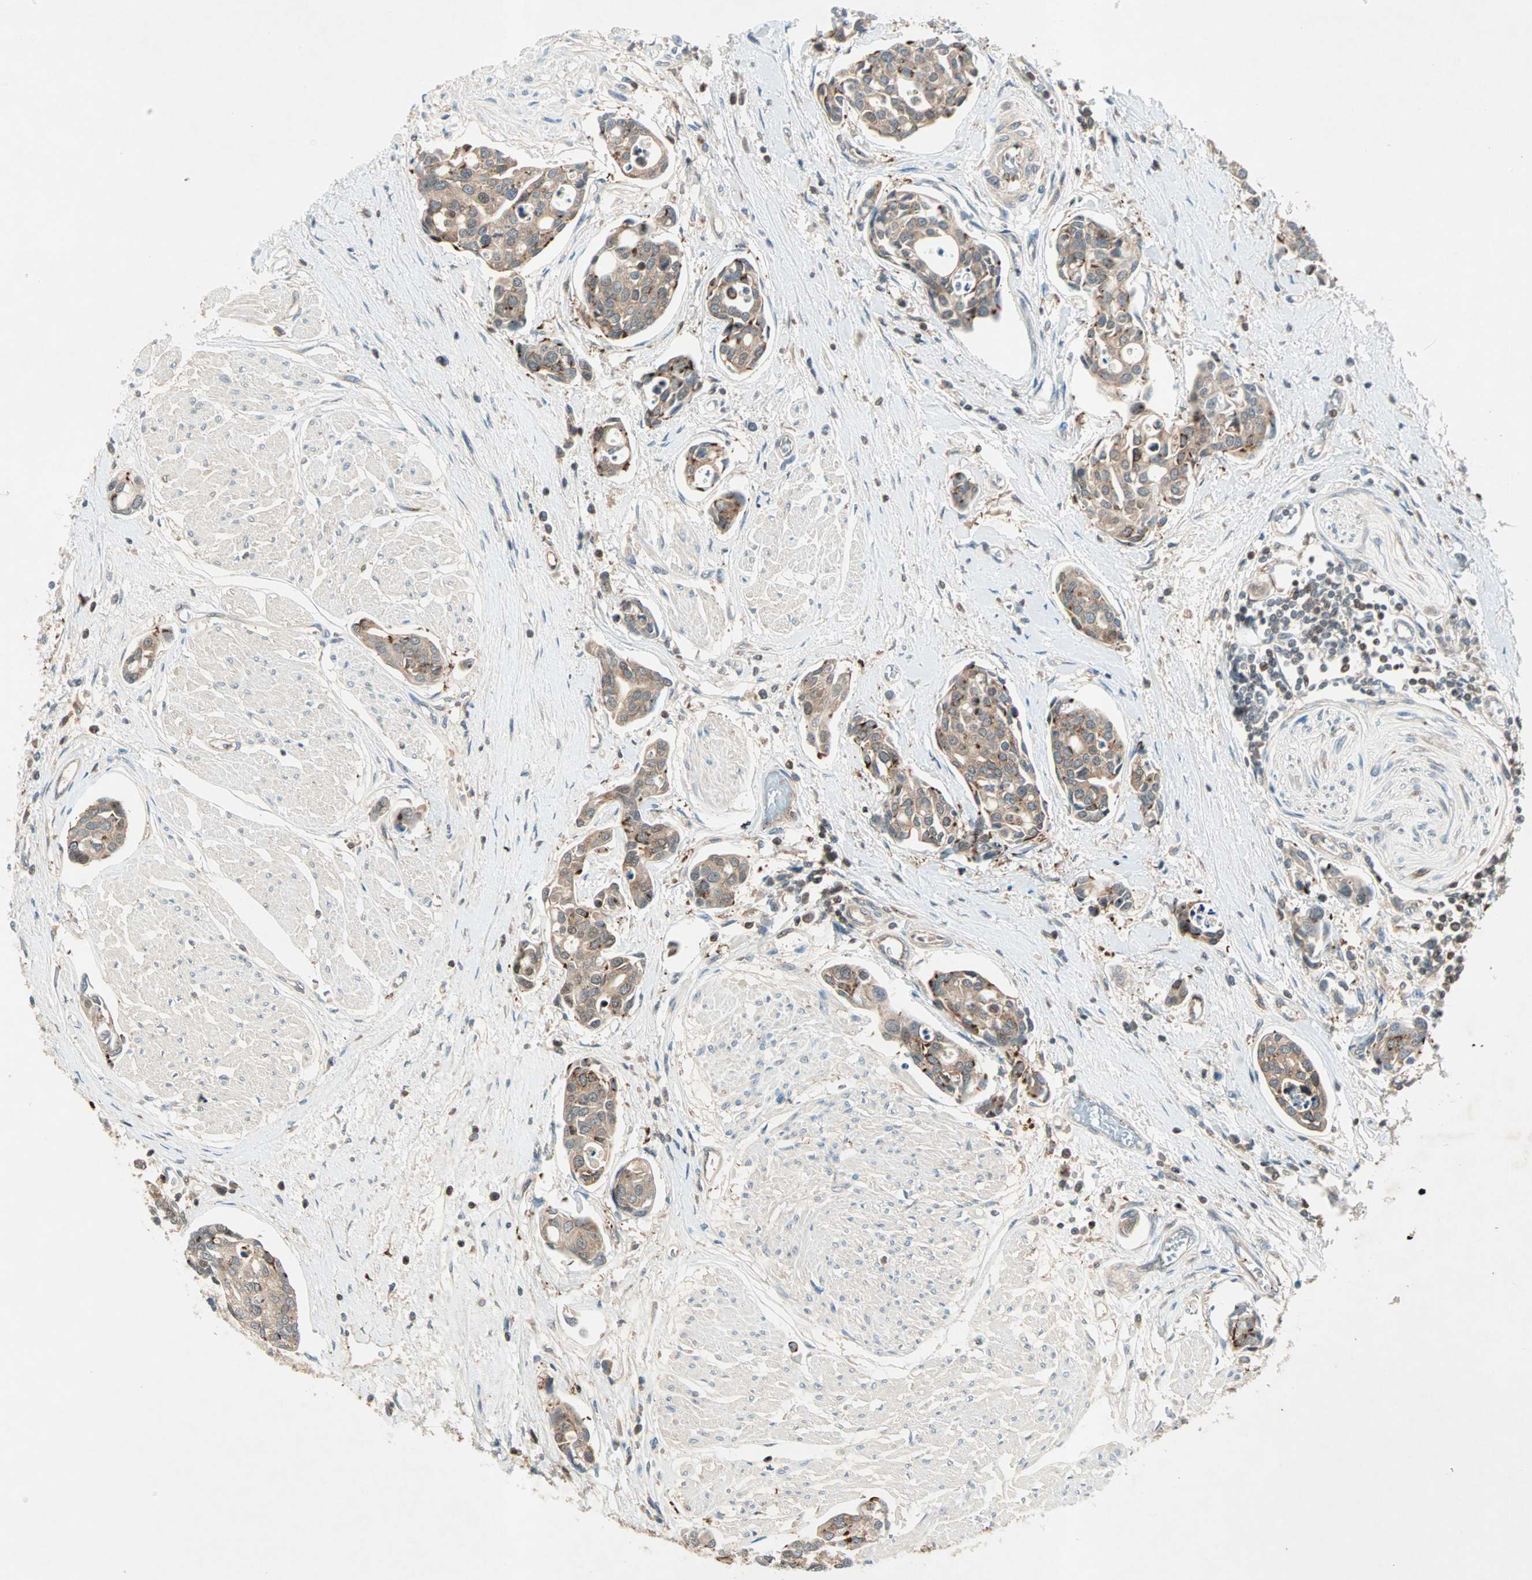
{"staining": {"intensity": "moderate", "quantity": ">75%", "location": "cytoplasmic/membranous"}, "tissue": "urothelial cancer", "cell_type": "Tumor cells", "image_type": "cancer", "snomed": [{"axis": "morphology", "description": "Urothelial carcinoma, High grade"}, {"axis": "topography", "description": "Urinary bladder"}], "caption": "A brown stain labels moderate cytoplasmic/membranous staining of a protein in urothelial cancer tumor cells.", "gene": "TEC", "patient": {"sex": "male", "age": 78}}